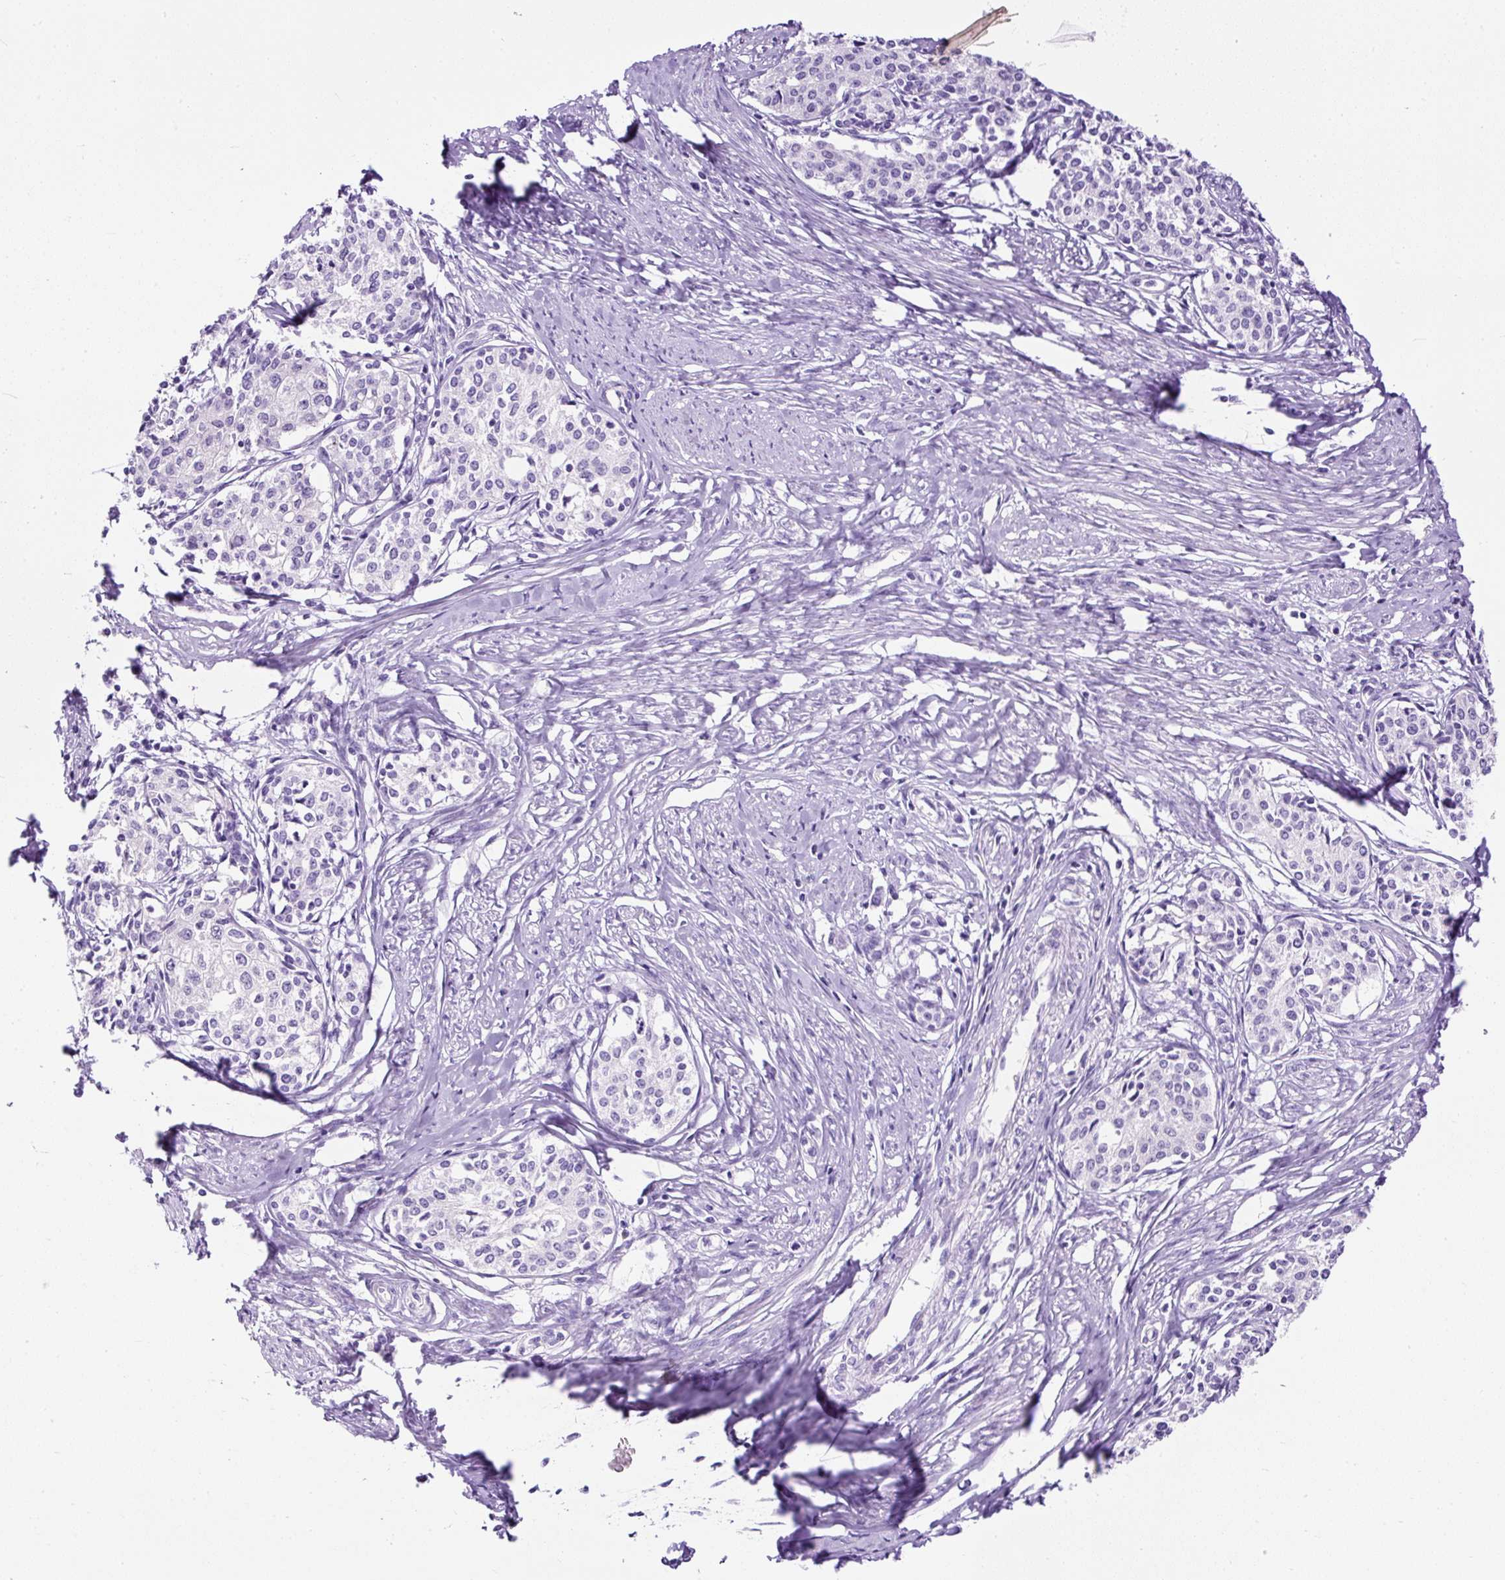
{"staining": {"intensity": "negative", "quantity": "none", "location": "none"}, "tissue": "cervical cancer", "cell_type": "Tumor cells", "image_type": "cancer", "snomed": [{"axis": "morphology", "description": "Squamous cell carcinoma, NOS"}, {"axis": "morphology", "description": "Adenocarcinoma, NOS"}, {"axis": "topography", "description": "Cervix"}], "caption": "Human cervical squamous cell carcinoma stained for a protein using immunohistochemistry (IHC) exhibits no positivity in tumor cells.", "gene": "STOX2", "patient": {"sex": "female", "age": 52}}